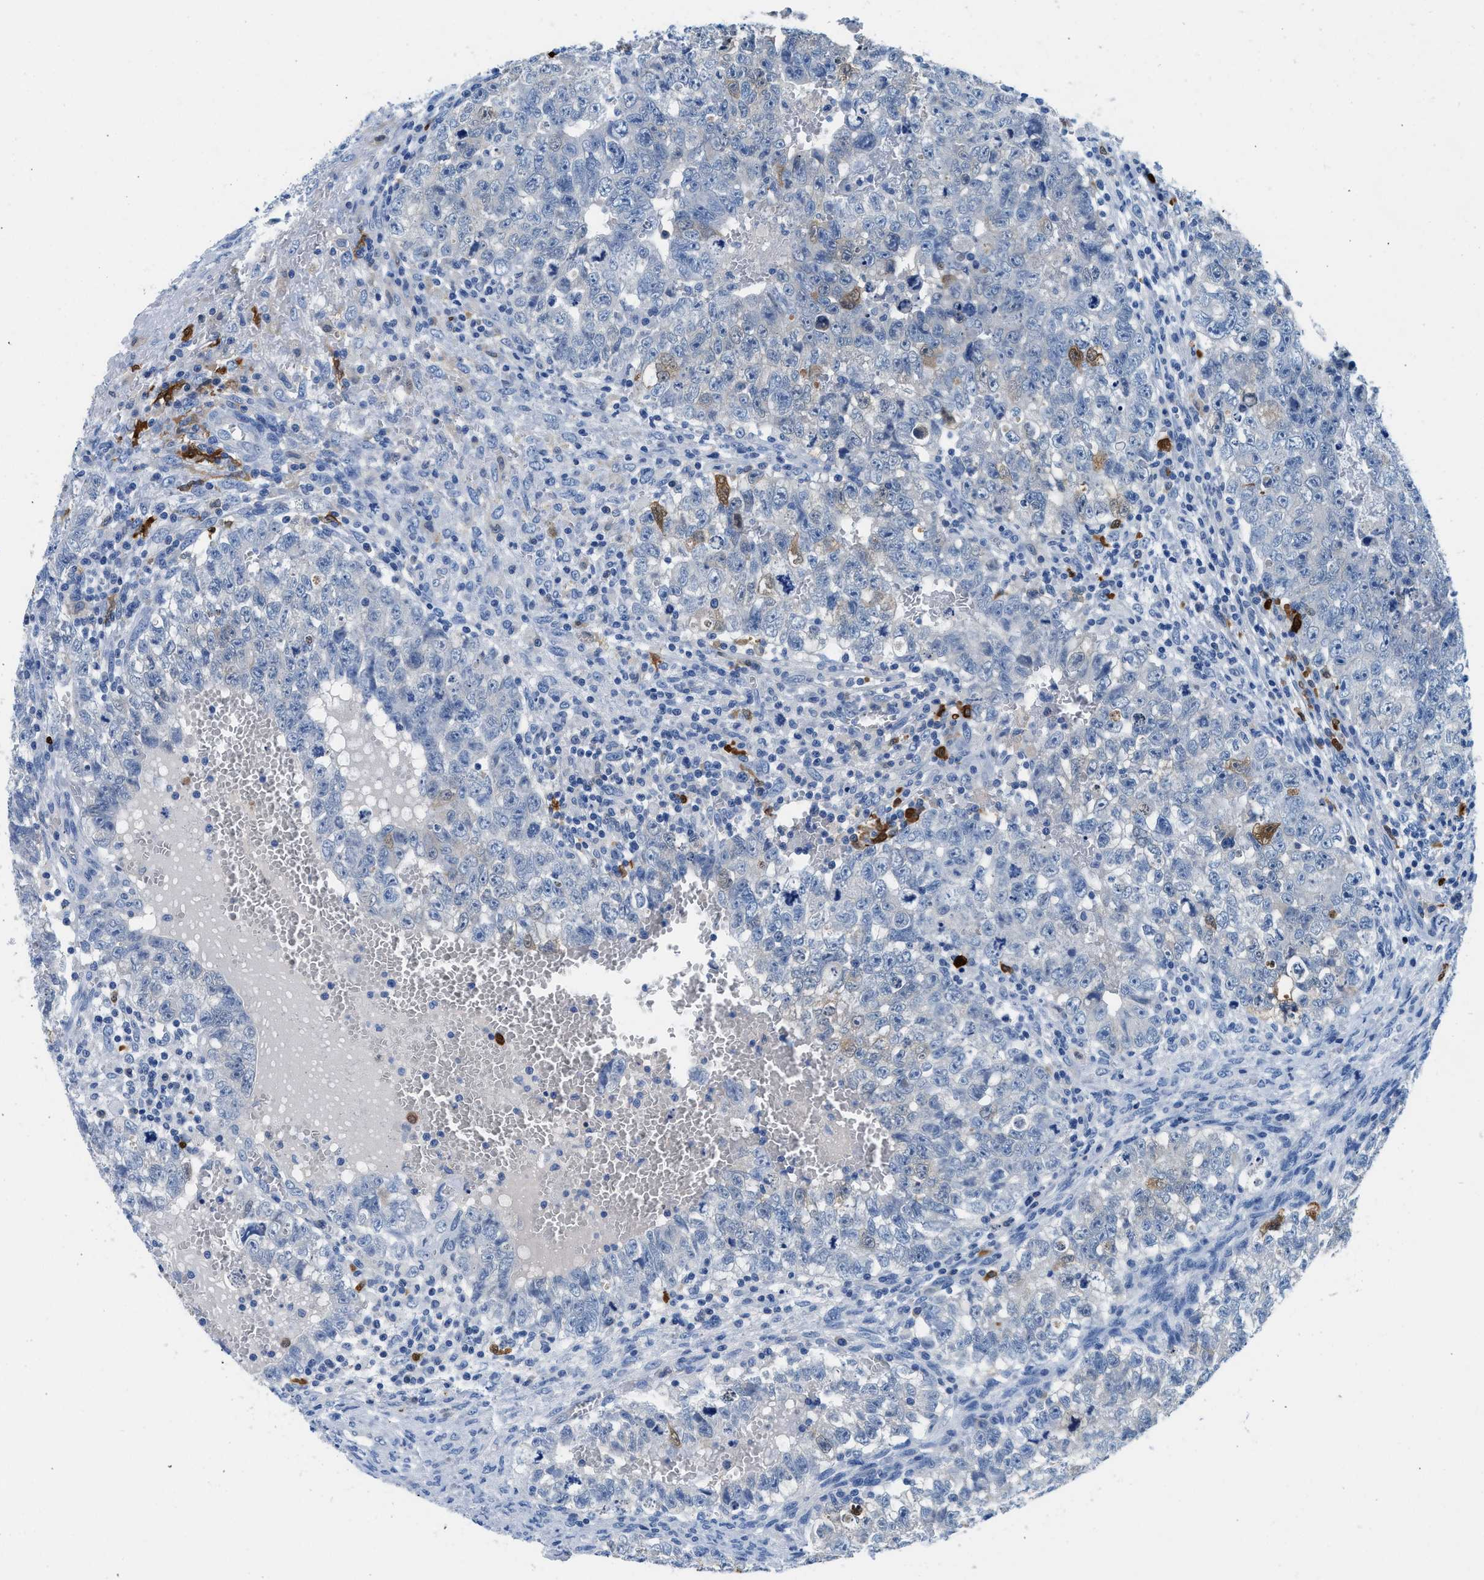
{"staining": {"intensity": "negative", "quantity": "none", "location": "none"}, "tissue": "testis cancer", "cell_type": "Tumor cells", "image_type": "cancer", "snomed": [{"axis": "morphology", "description": "Seminoma, NOS"}, {"axis": "morphology", "description": "Carcinoma, Embryonal, NOS"}, {"axis": "topography", "description": "Testis"}], "caption": "This is an immunohistochemistry image of human testis cancer. There is no expression in tumor cells.", "gene": "FADS6", "patient": {"sex": "male", "age": 38}}